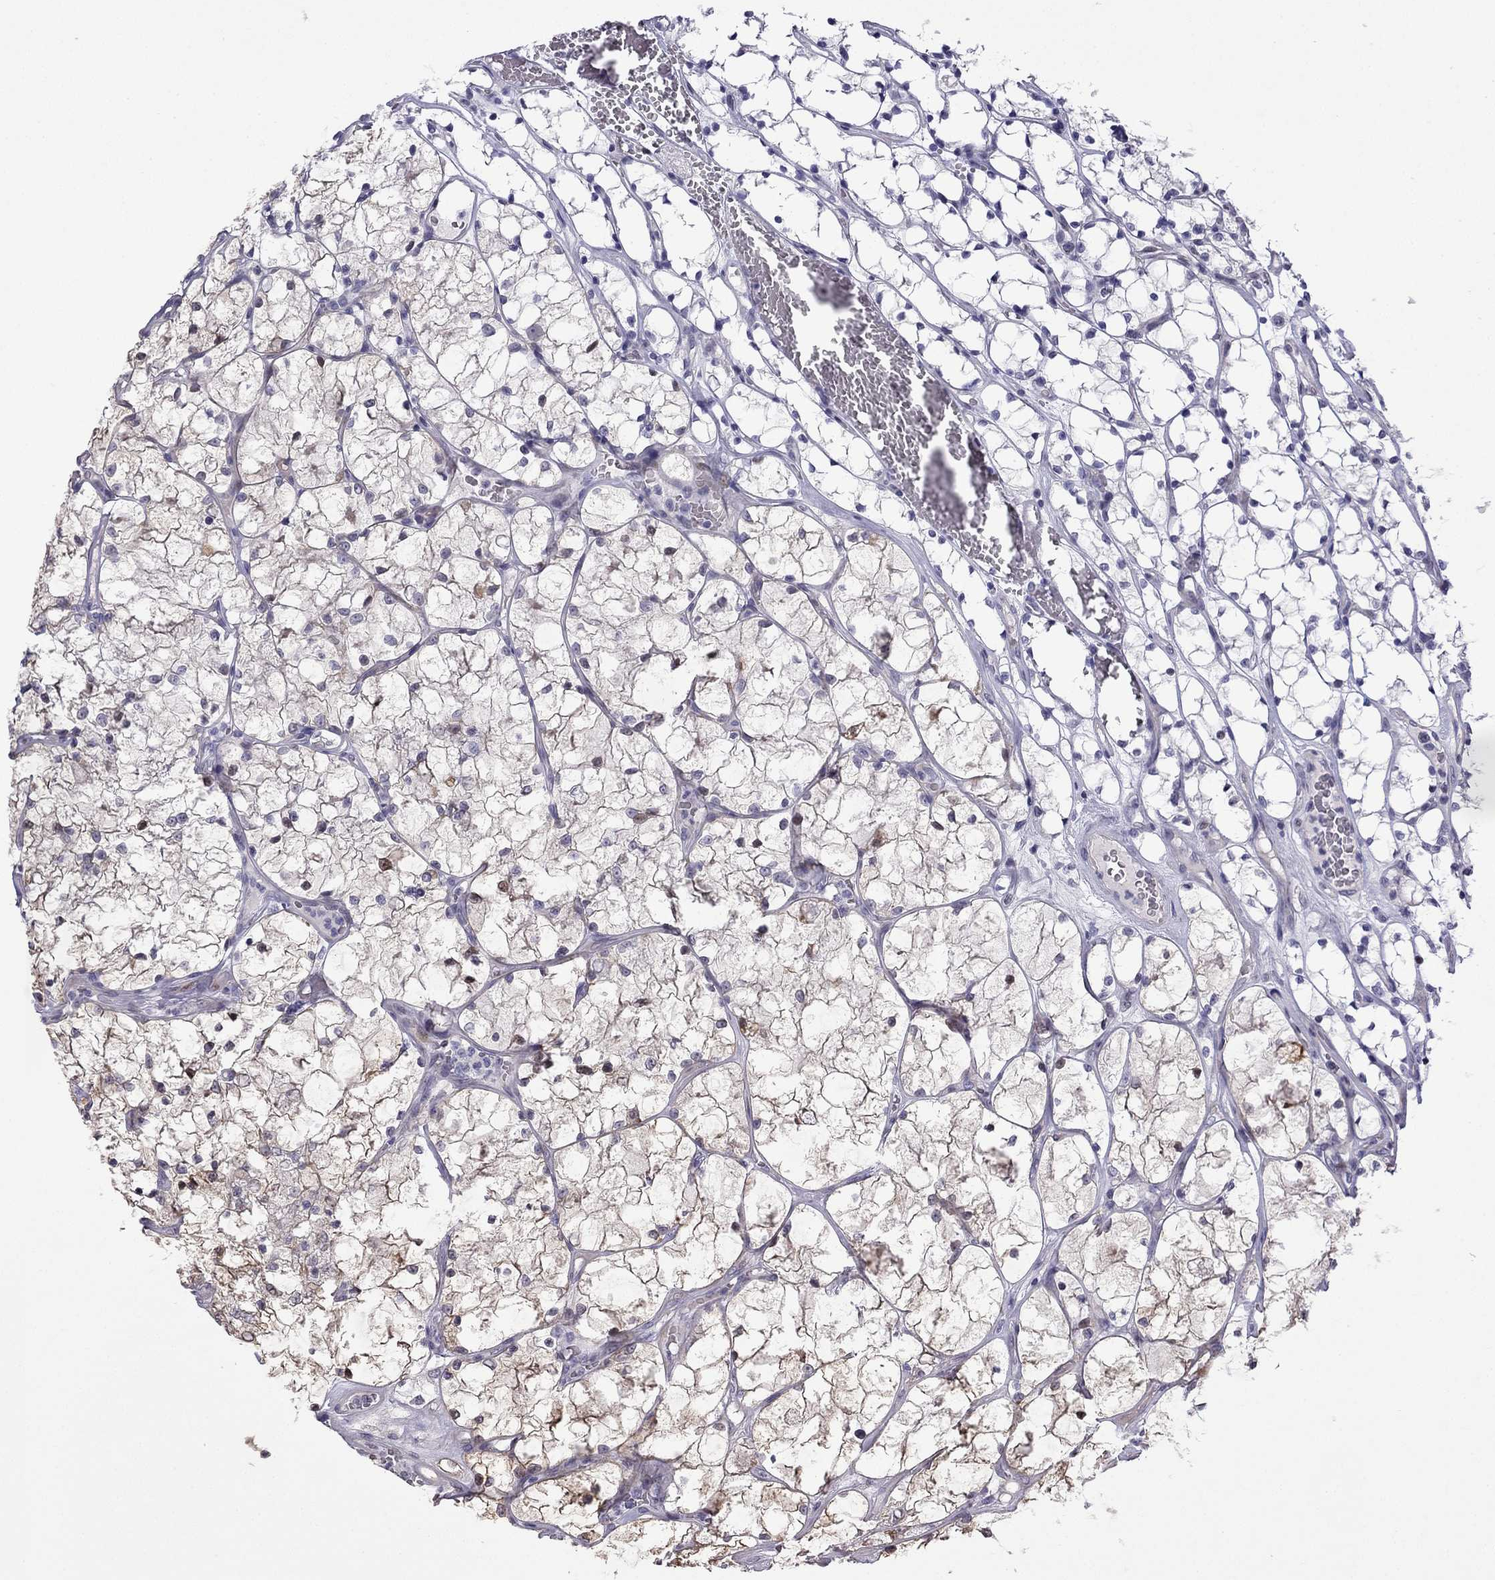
{"staining": {"intensity": "weak", "quantity": "<25%", "location": "cytoplasmic/membranous"}, "tissue": "renal cancer", "cell_type": "Tumor cells", "image_type": "cancer", "snomed": [{"axis": "morphology", "description": "Adenocarcinoma, NOS"}, {"axis": "topography", "description": "Kidney"}], "caption": "Immunohistochemistry of renal cancer displays no staining in tumor cells.", "gene": "CFAP70", "patient": {"sex": "female", "age": 69}}